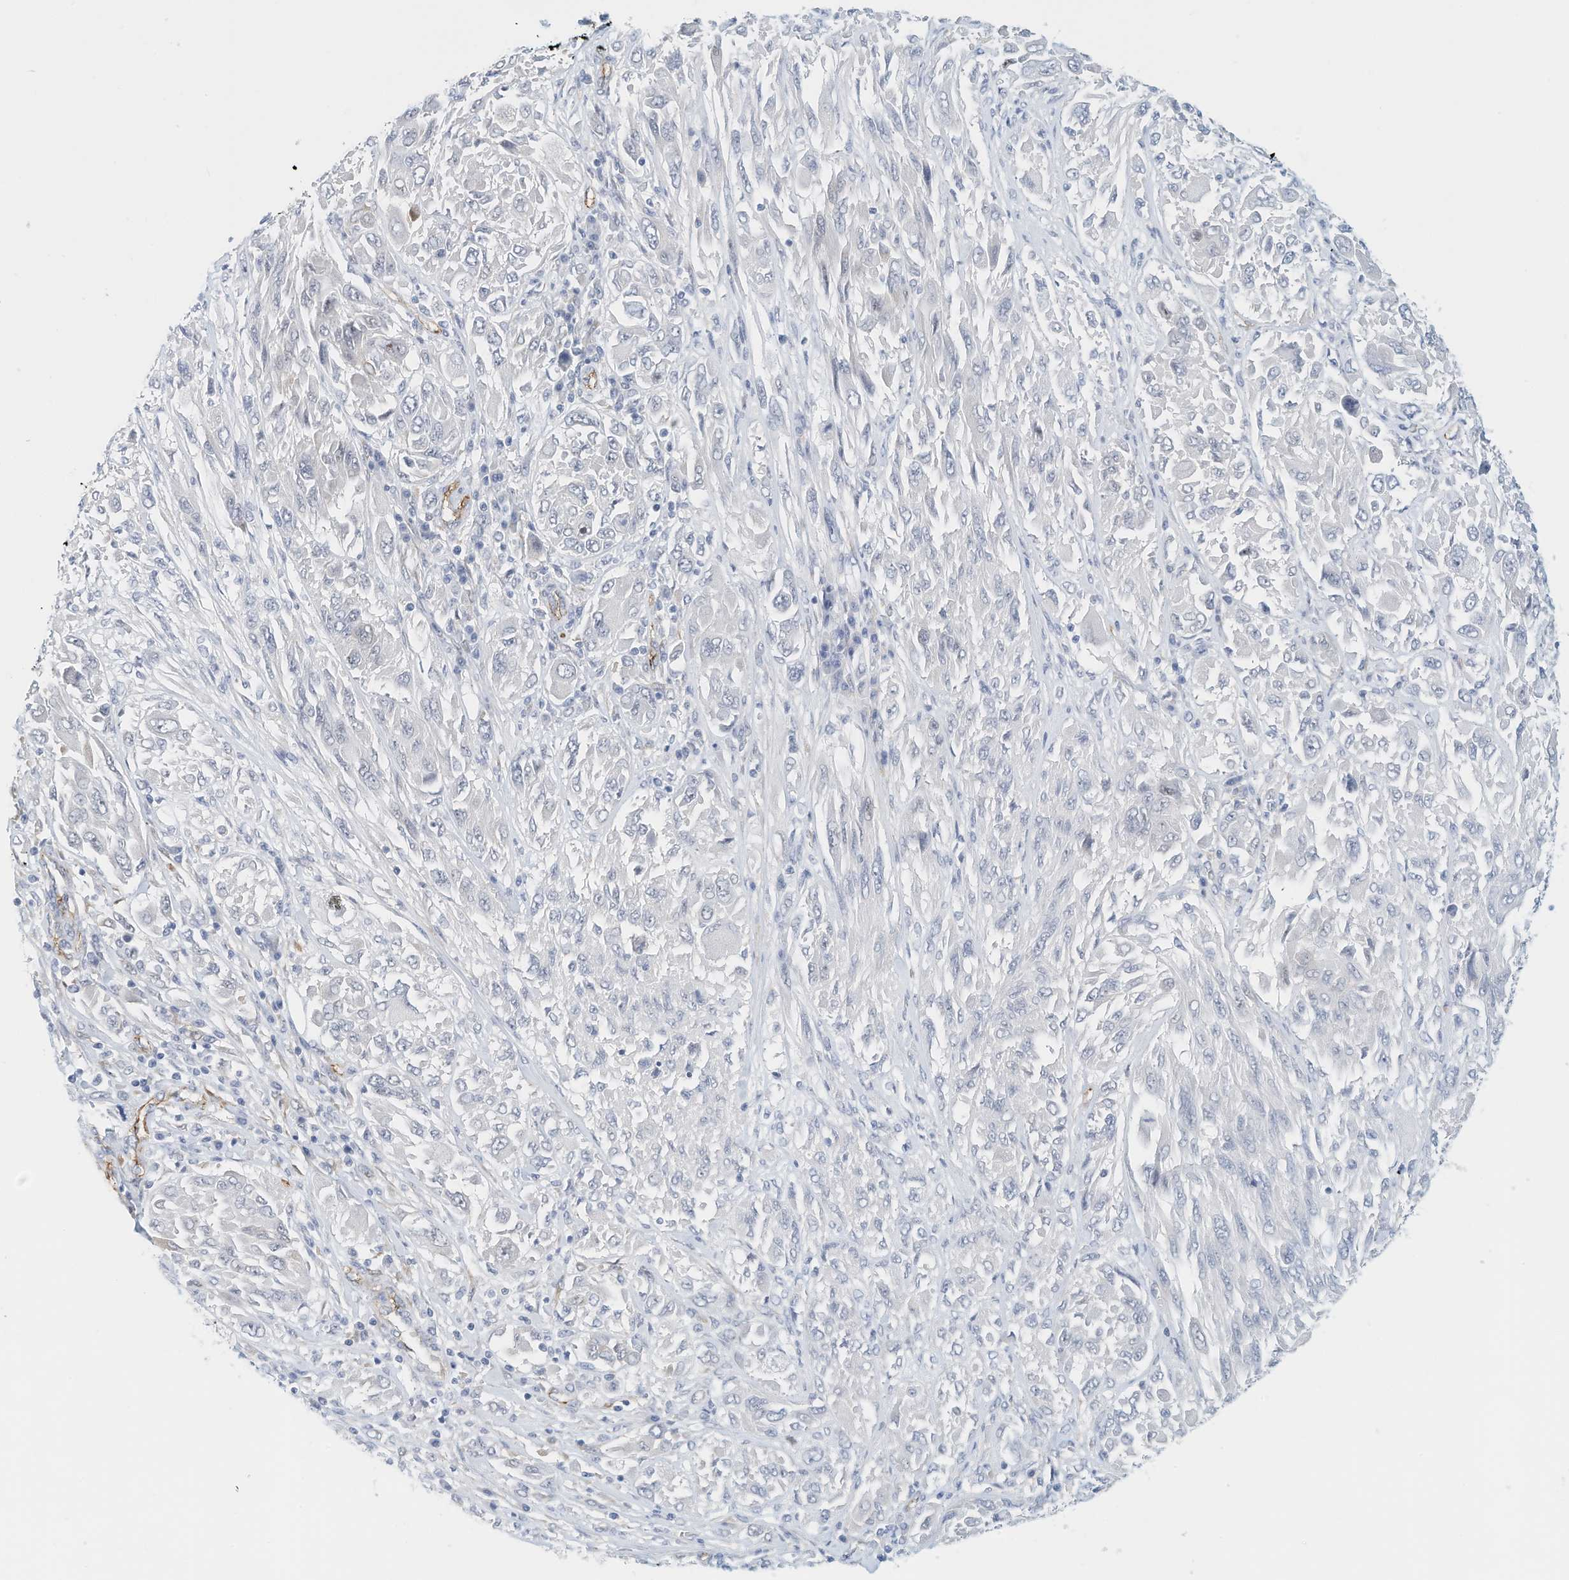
{"staining": {"intensity": "negative", "quantity": "none", "location": "none"}, "tissue": "melanoma", "cell_type": "Tumor cells", "image_type": "cancer", "snomed": [{"axis": "morphology", "description": "Malignant melanoma, NOS"}, {"axis": "topography", "description": "Skin"}], "caption": "DAB (3,3'-diaminobenzidine) immunohistochemical staining of malignant melanoma shows no significant expression in tumor cells.", "gene": "ARHGAP28", "patient": {"sex": "female", "age": 91}}